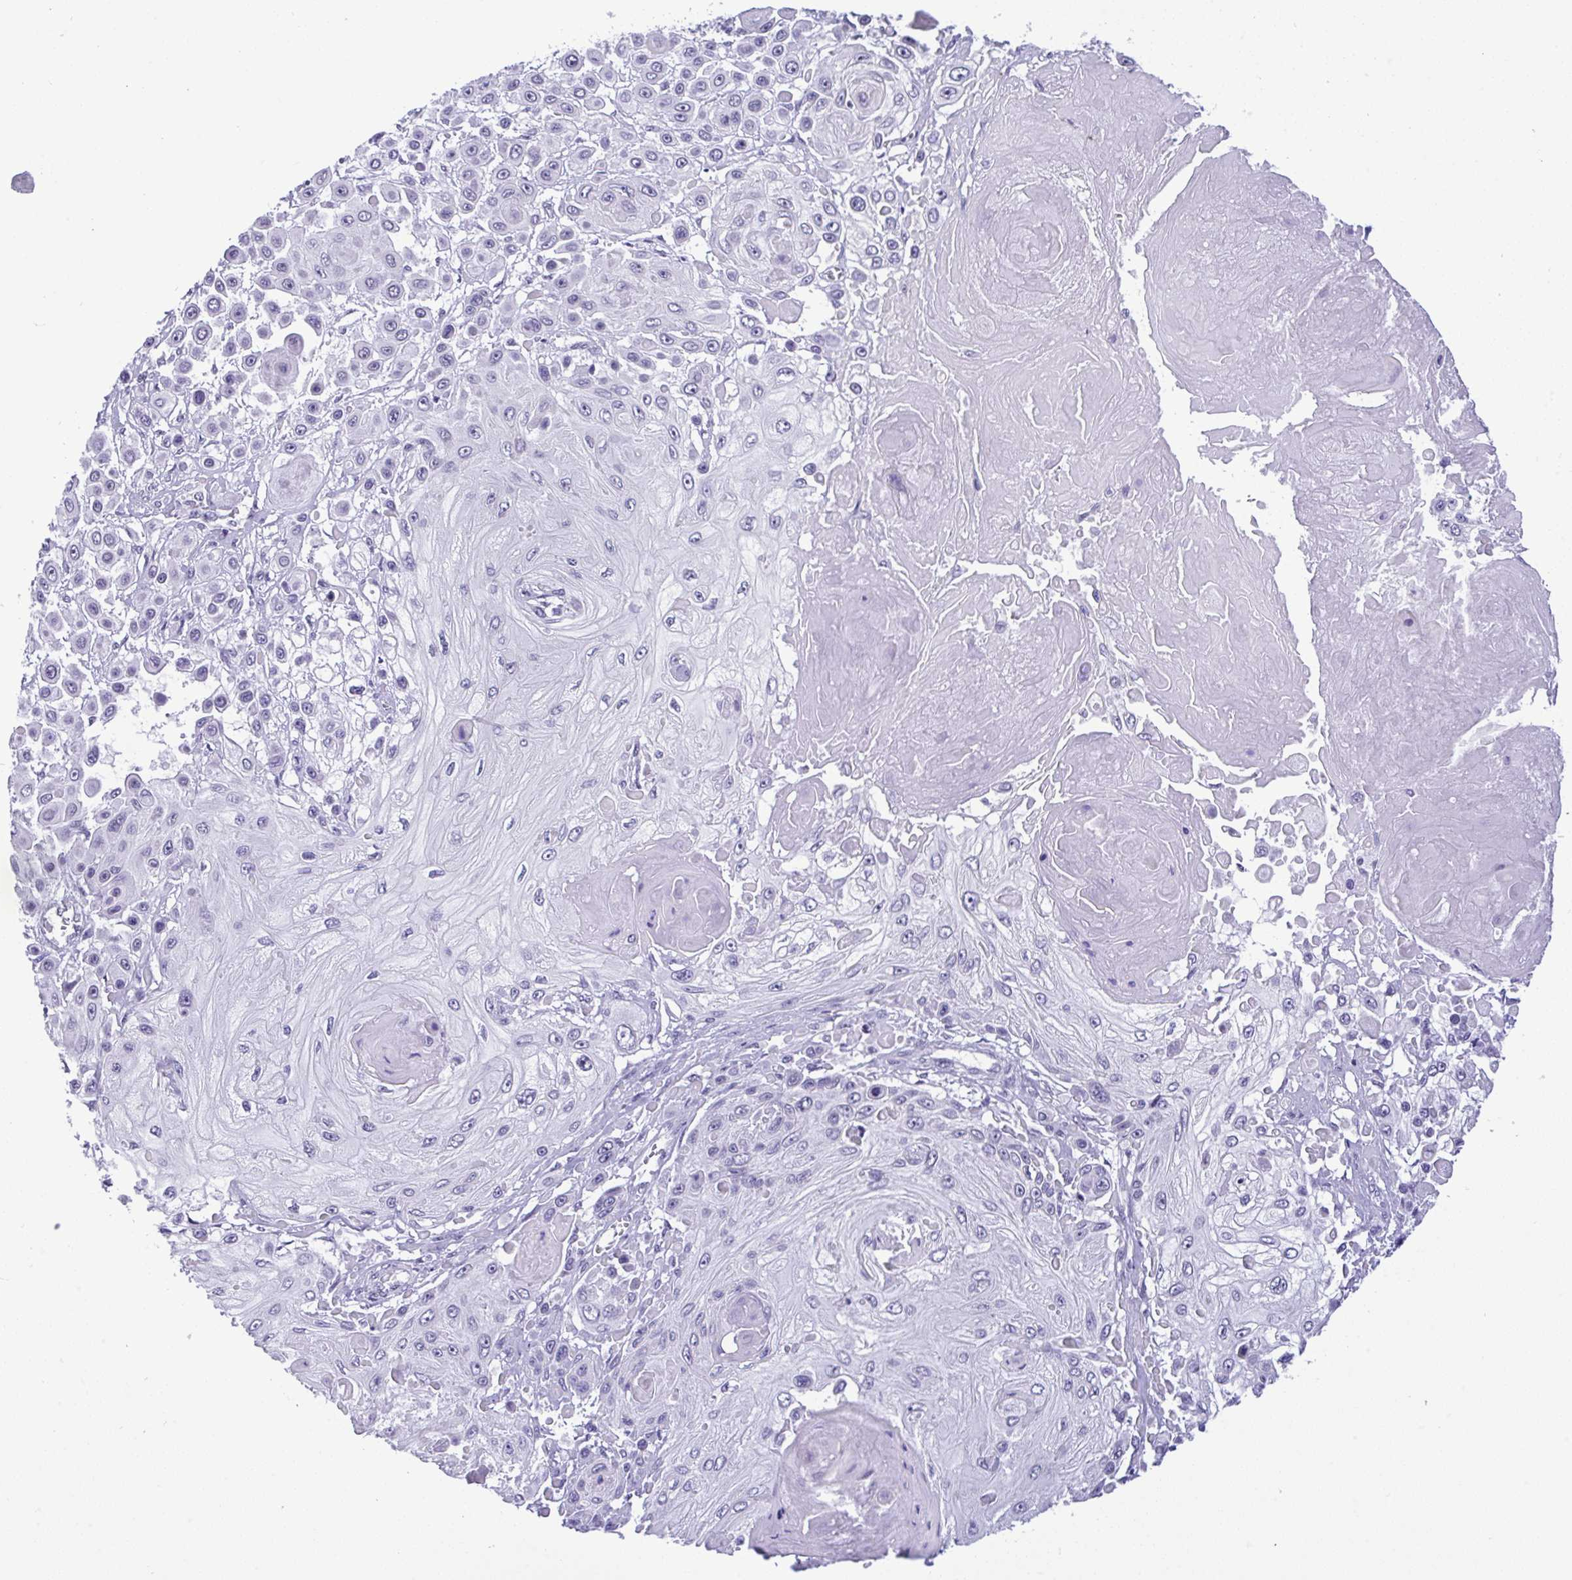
{"staining": {"intensity": "negative", "quantity": "none", "location": "none"}, "tissue": "skin cancer", "cell_type": "Tumor cells", "image_type": "cancer", "snomed": [{"axis": "morphology", "description": "Squamous cell carcinoma, NOS"}, {"axis": "topography", "description": "Skin"}], "caption": "The immunohistochemistry (IHC) histopathology image has no significant positivity in tumor cells of skin cancer (squamous cell carcinoma) tissue.", "gene": "YBX2", "patient": {"sex": "male", "age": 67}}